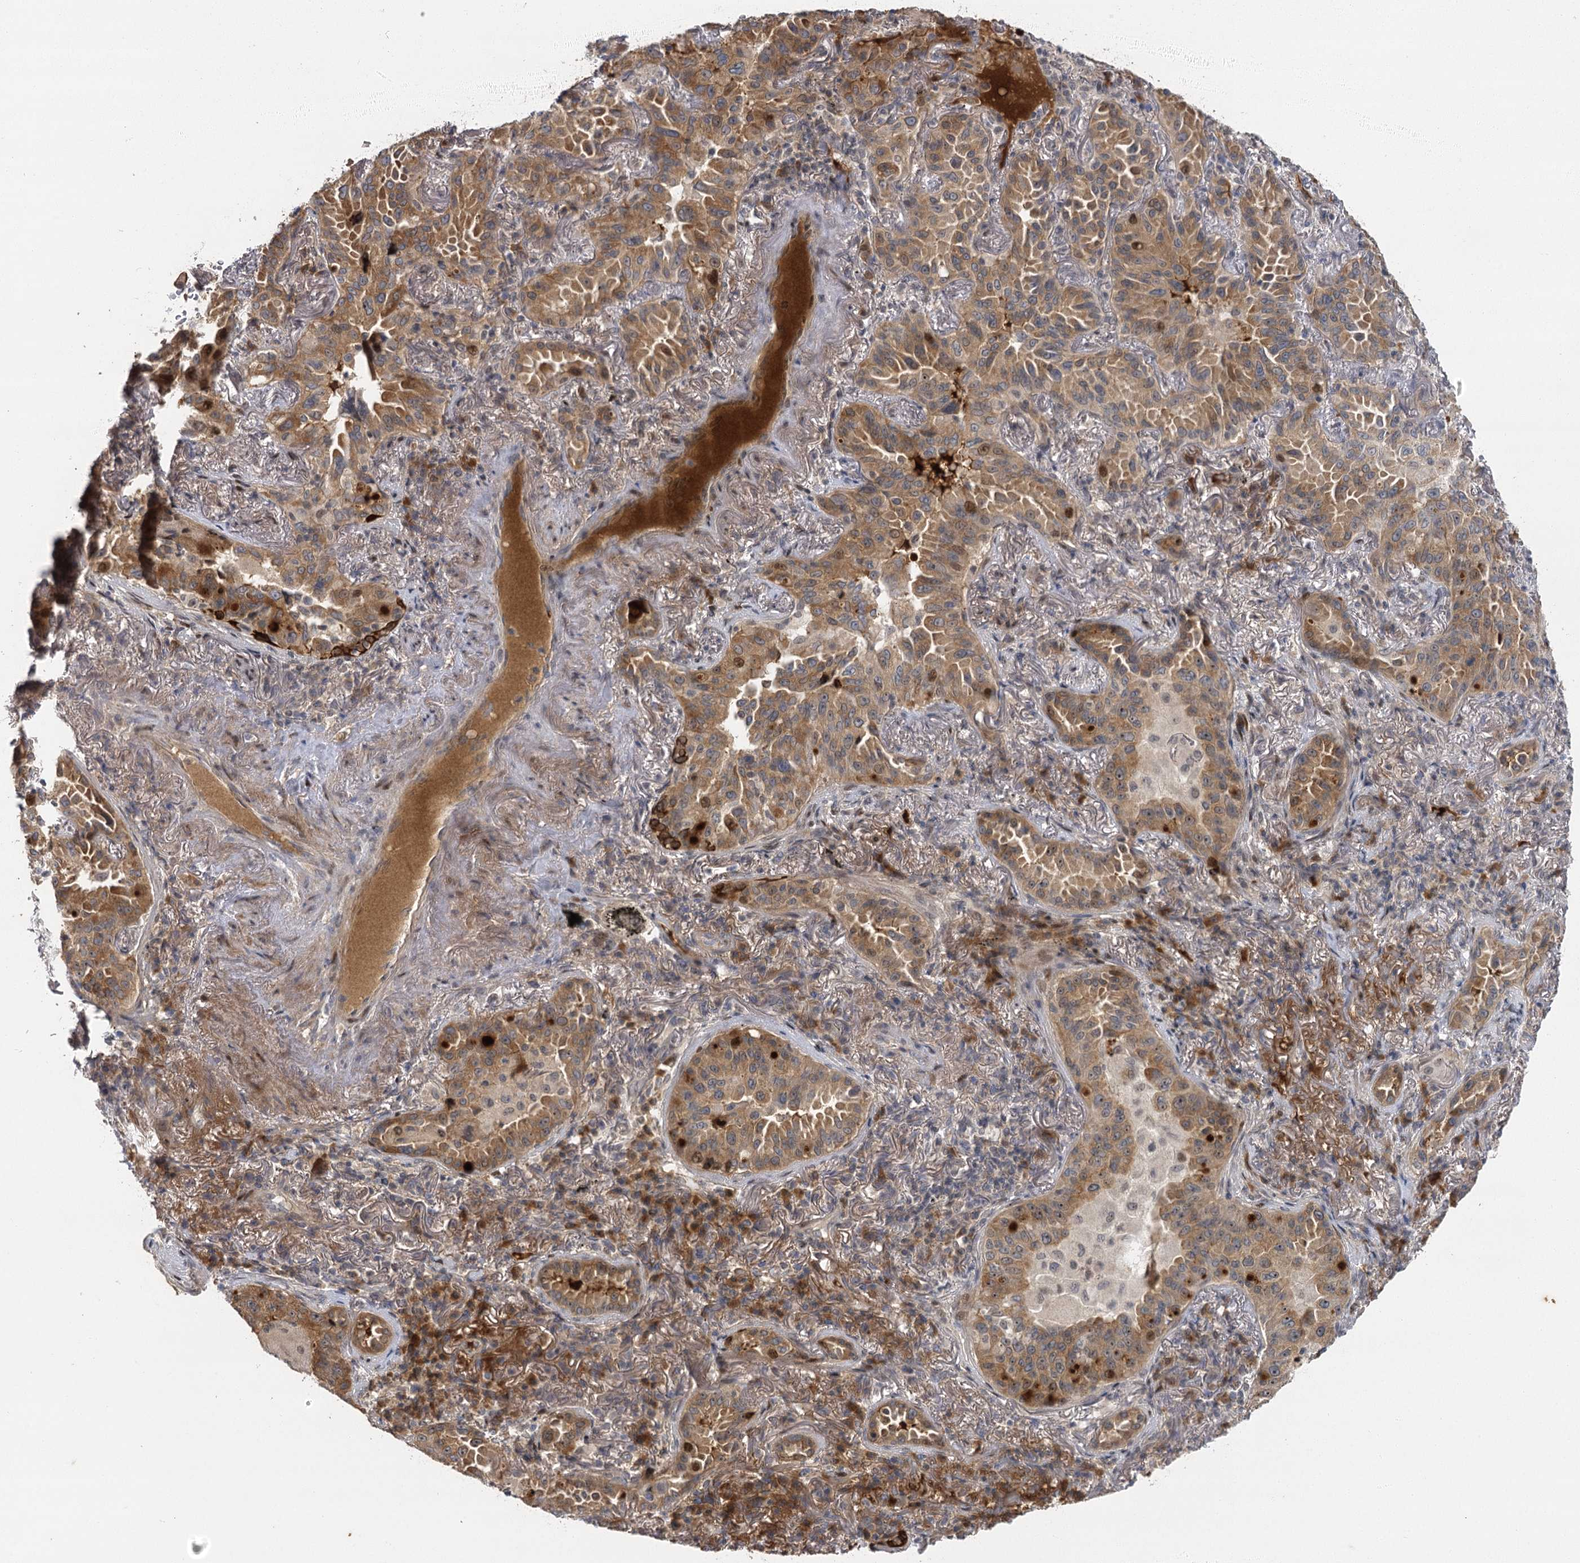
{"staining": {"intensity": "moderate", "quantity": ">75%", "location": "cytoplasmic/membranous"}, "tissue": "lung cancer", "cell_type": "Tumor cells", "image_type": "cancer", "snomed": [{"axis": "morphology", "description": "Adenocarcinoma, NOS"}, {"axis": "topography", "description": "Lung"}], "caption": "Lung adenocarcinoma stained with DAB (3,3'-diaminobenzidine) immunohistochemistry (IHC) displays medium levels of moderate cytoplasmic/membranous expression in about >75% of tumor cells.", "gene": "IL11RA", "patient": {"sex": "female", "age": 69}}